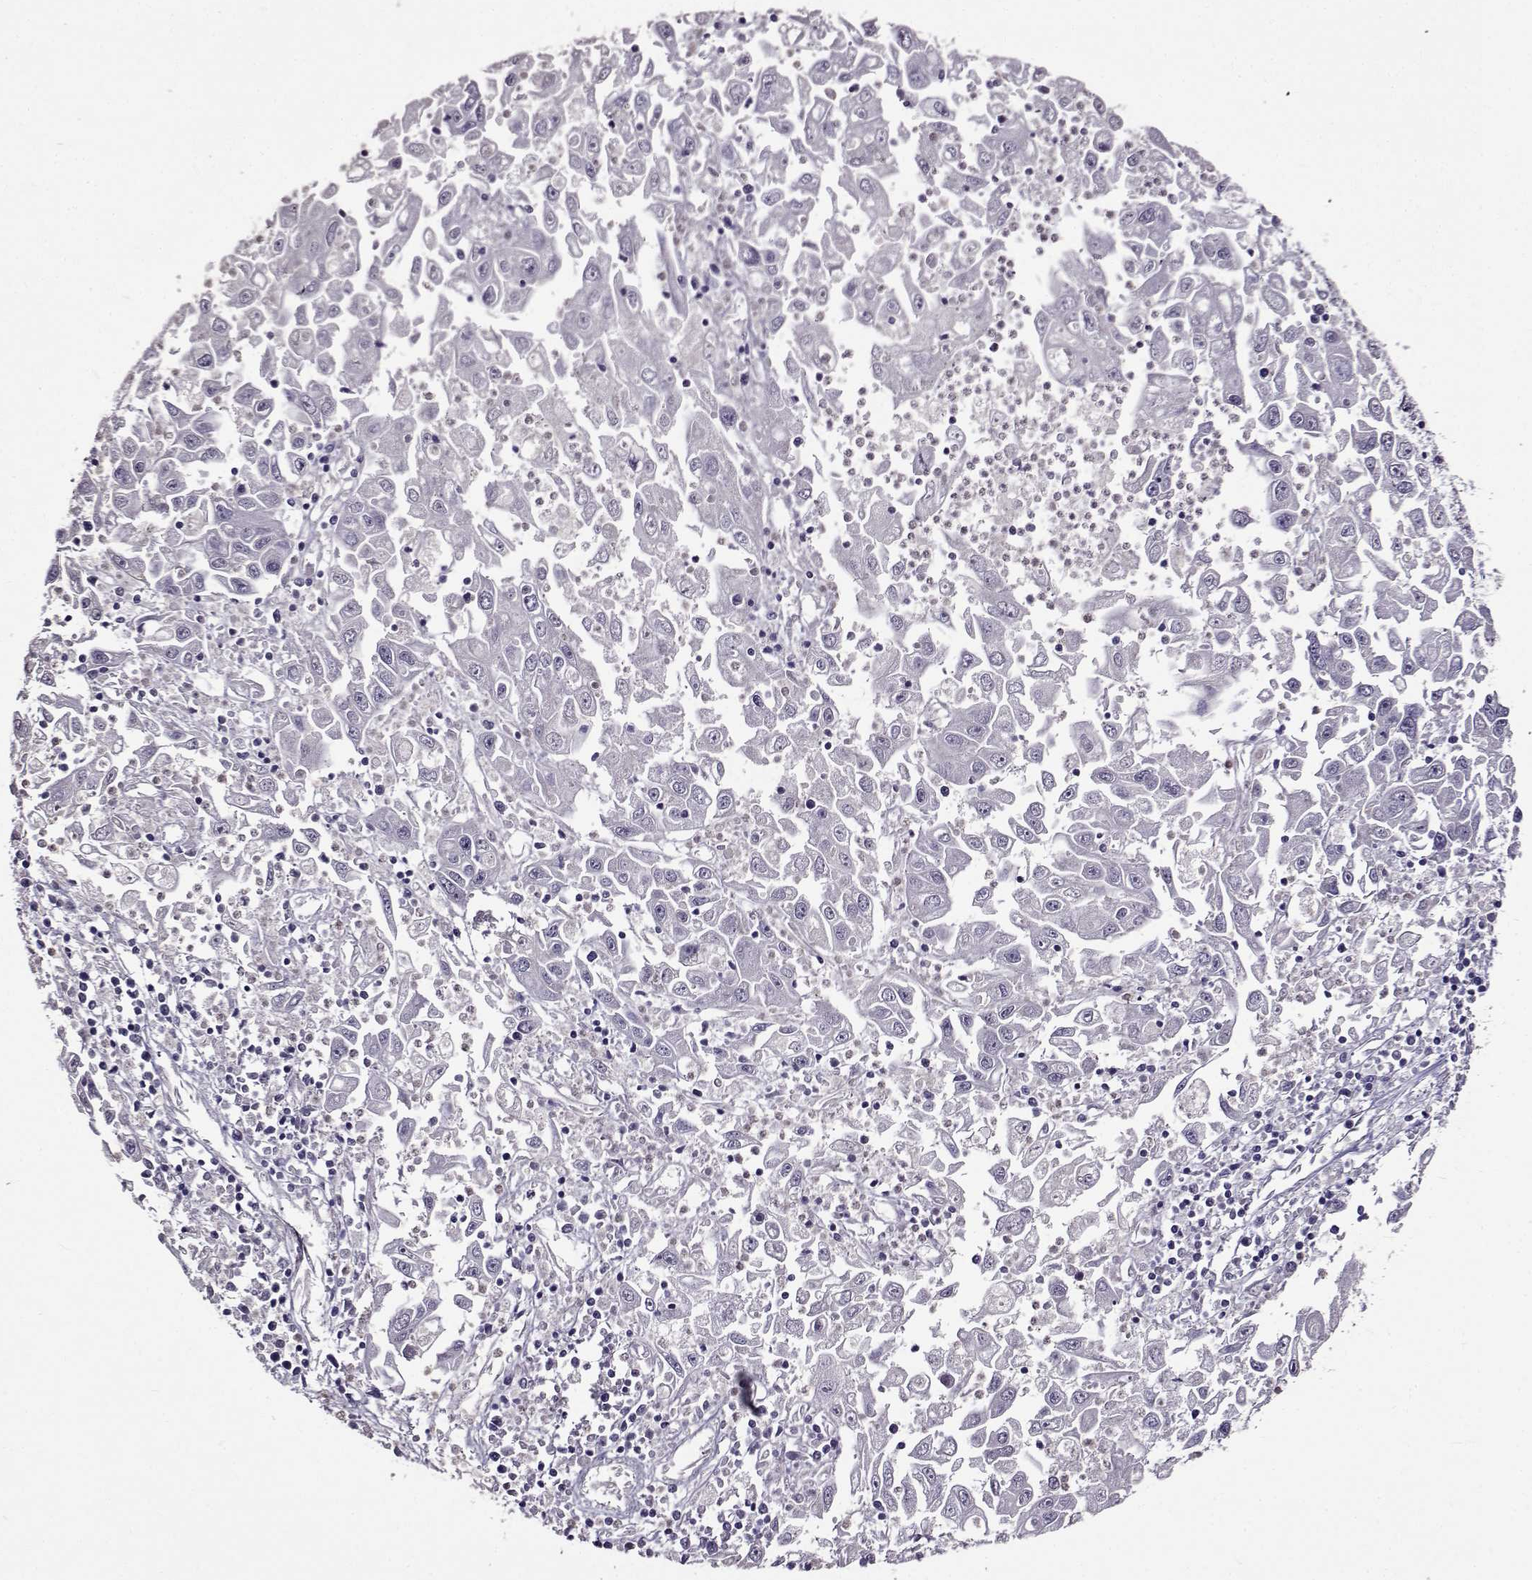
{"staining": {"intensity": "negative", "quantity": "none", "location": "none"}, "tissue": "endometrial cancer", "cell_type": "Tumor cells", "image_type": "cancer", "snomed": [{"axis": "morphology", "description": "Adenocarcinoma, NOS"}, {"axis": "topography", "description": "Uterus"}], "caption": "High magnification brightfield microscopy of endometrial cancer (adenocarcinoma) stained with DAB (3,3'-diaminobenzidine) (brown) and counterstained with hematoxylin (blue): tumor cells show no significant expression.", "gene": "PAEP", "patient": {"sex": "female", "age": 62}}